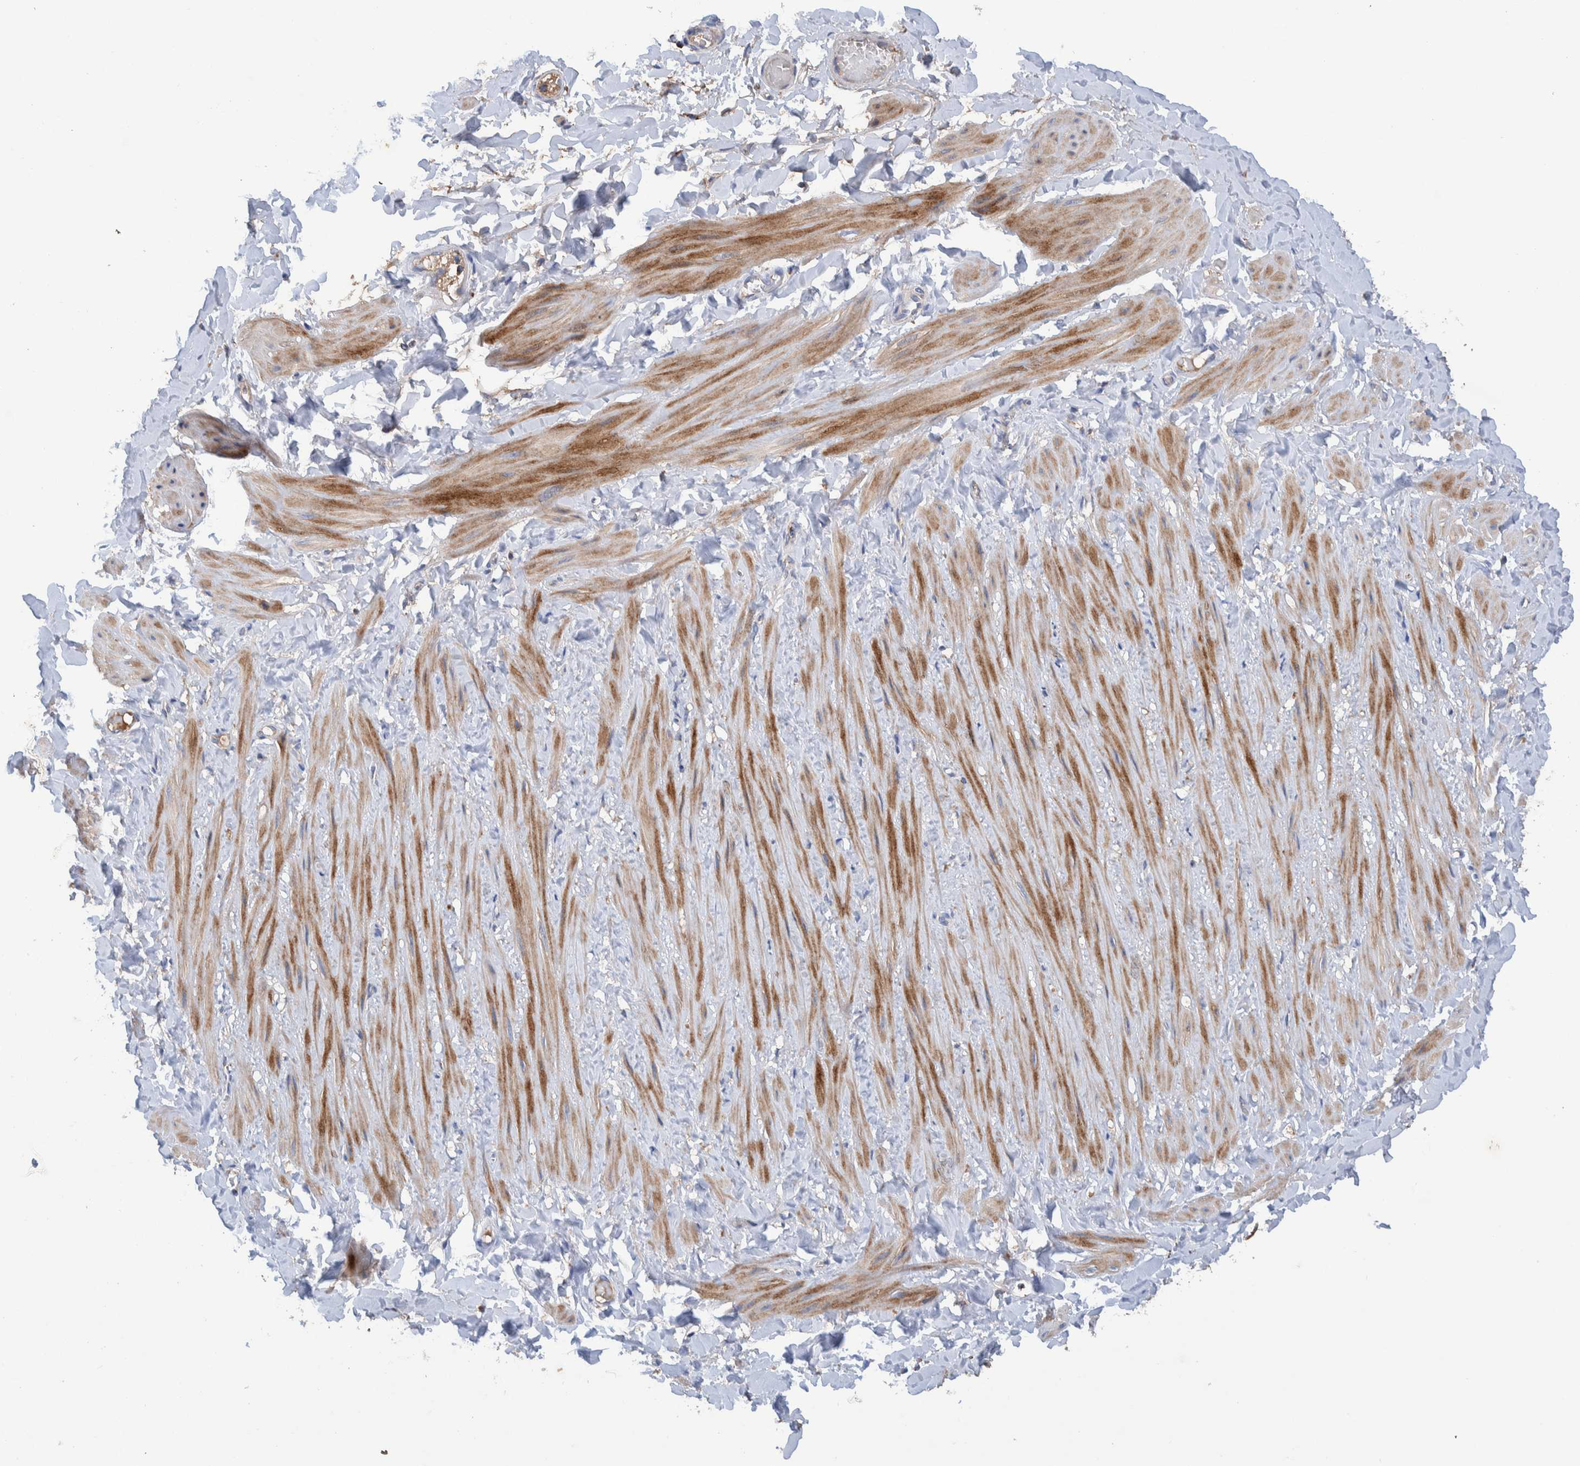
{"staining": {"intensity": "negative", "quantity": "none", "location": "none"}, "tissue": "soft tissue", "cell_type": "Fibroblasts", "image_type": "normal", "snomed": [{"axis": "morphology", "description": "Normal tissue, NOS"}, {"axis": "topography", "description": "Adipose tissue"}, {"axis": "topography", "description": "Vascular tissue"}, {"axis": "topography", "description": "Peripheral nerve tissue"}], "caption": "High power microscopy image of an IHC photomicrograph of unremarkable soft tissue, revealing no significant positivity in fibroblasts. (DAB IHC with hematoxylin counter stain).", "gene": "DECR1", "patient": {"sex": "male", "age": 25}}